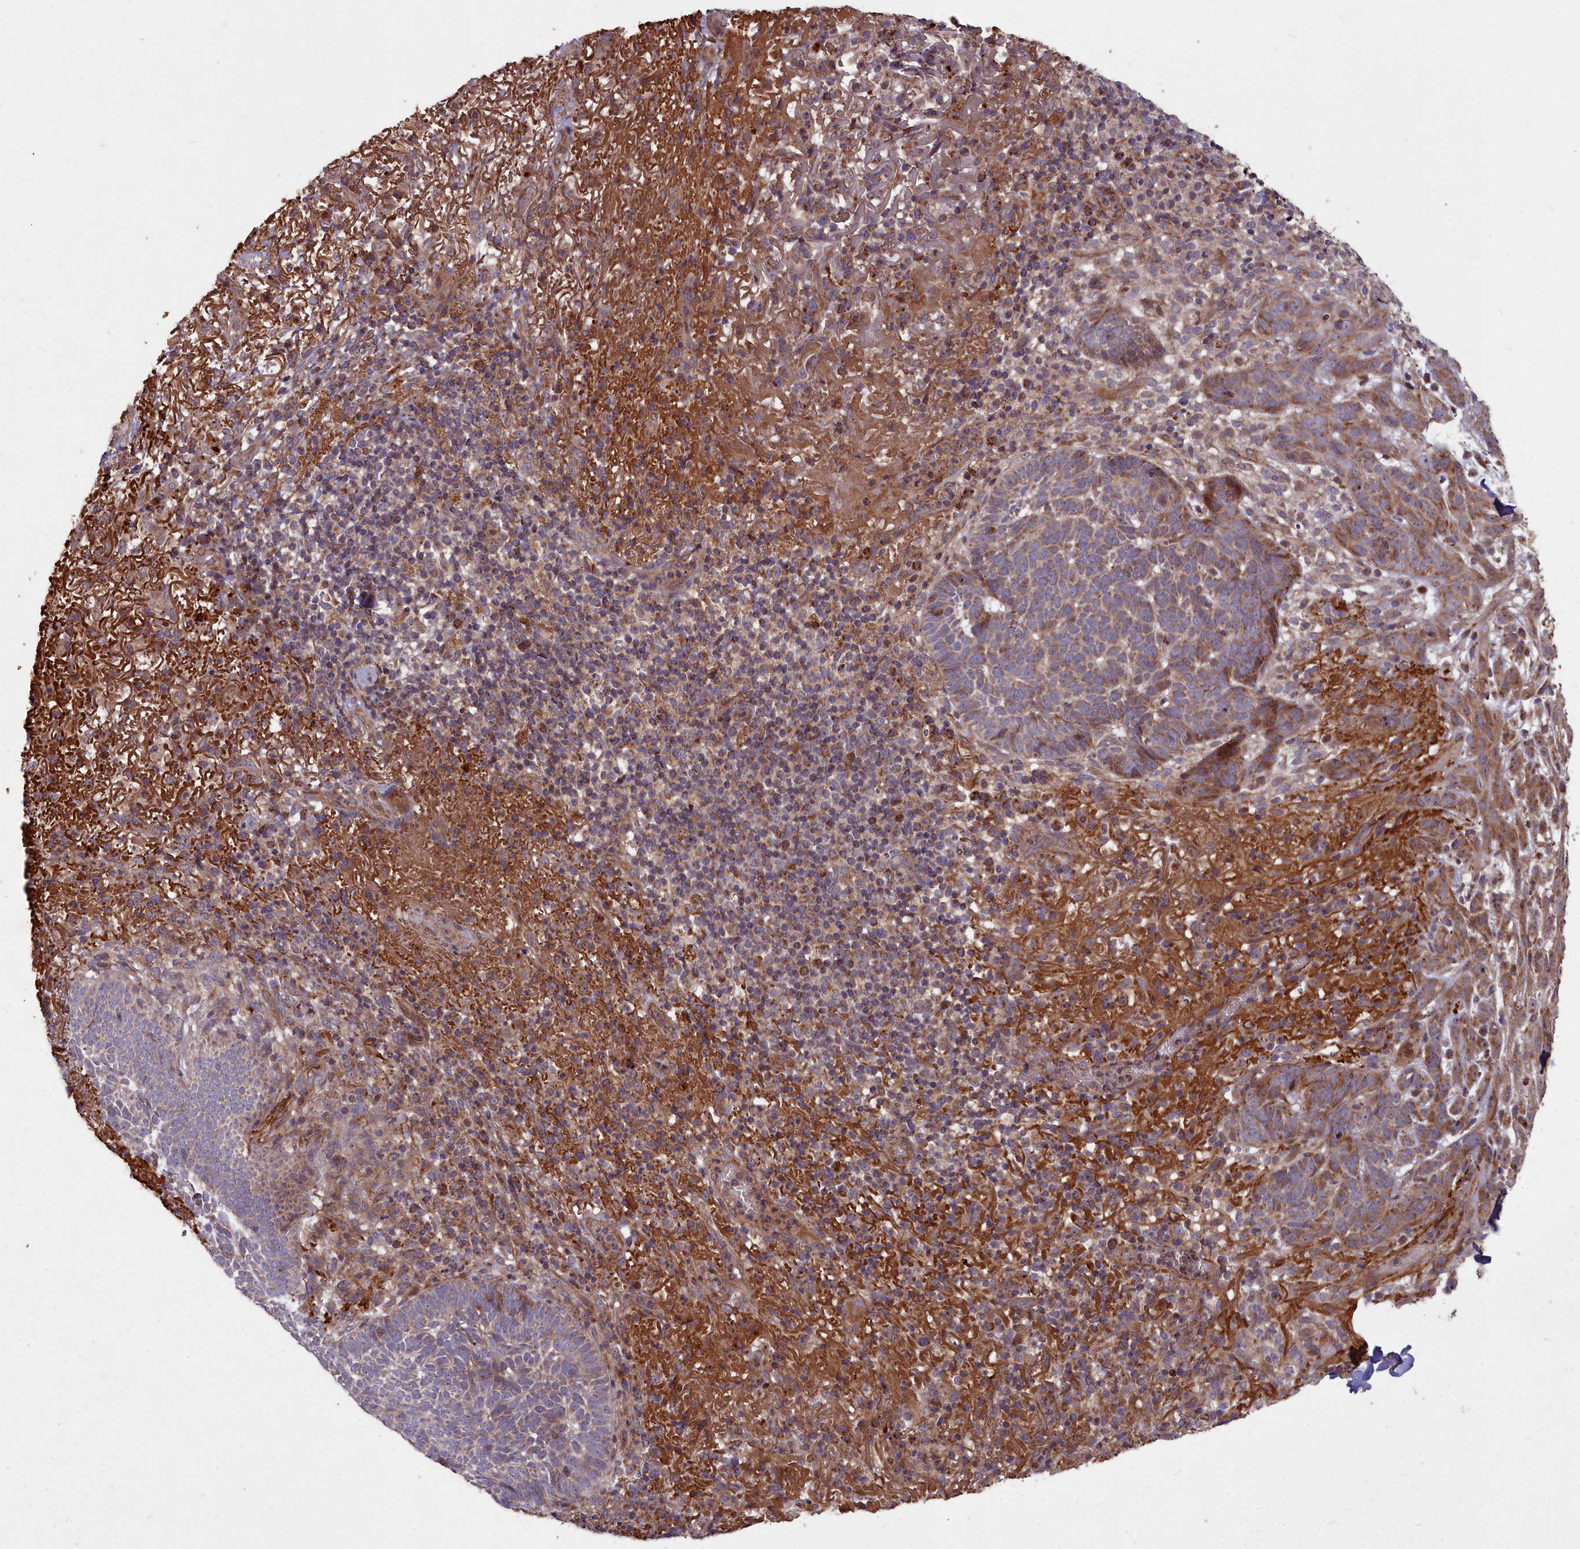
{"staining": {"intensity": "moderate", "quantity": "25%-75%", "location": "cytoplasmic/membranous"}, "tissue": "skin cancer", "cell_type": "Tumor cells", "image_type": "cancer", "snomed": [{"axis": "morphology", "description": "Basal cell carcinoma"}, {"axis": "topography", "description": "Skin"}], "caption": "This histopathology image demonstrates immunohistochemistry (IHC) staining of human skin cancer, with medium moderate cytoplasmic/membranous expression in approximately 25%-75% of tumor cells.", "gene": "COX11", "patient": {"sex": "female", "age": 78}}